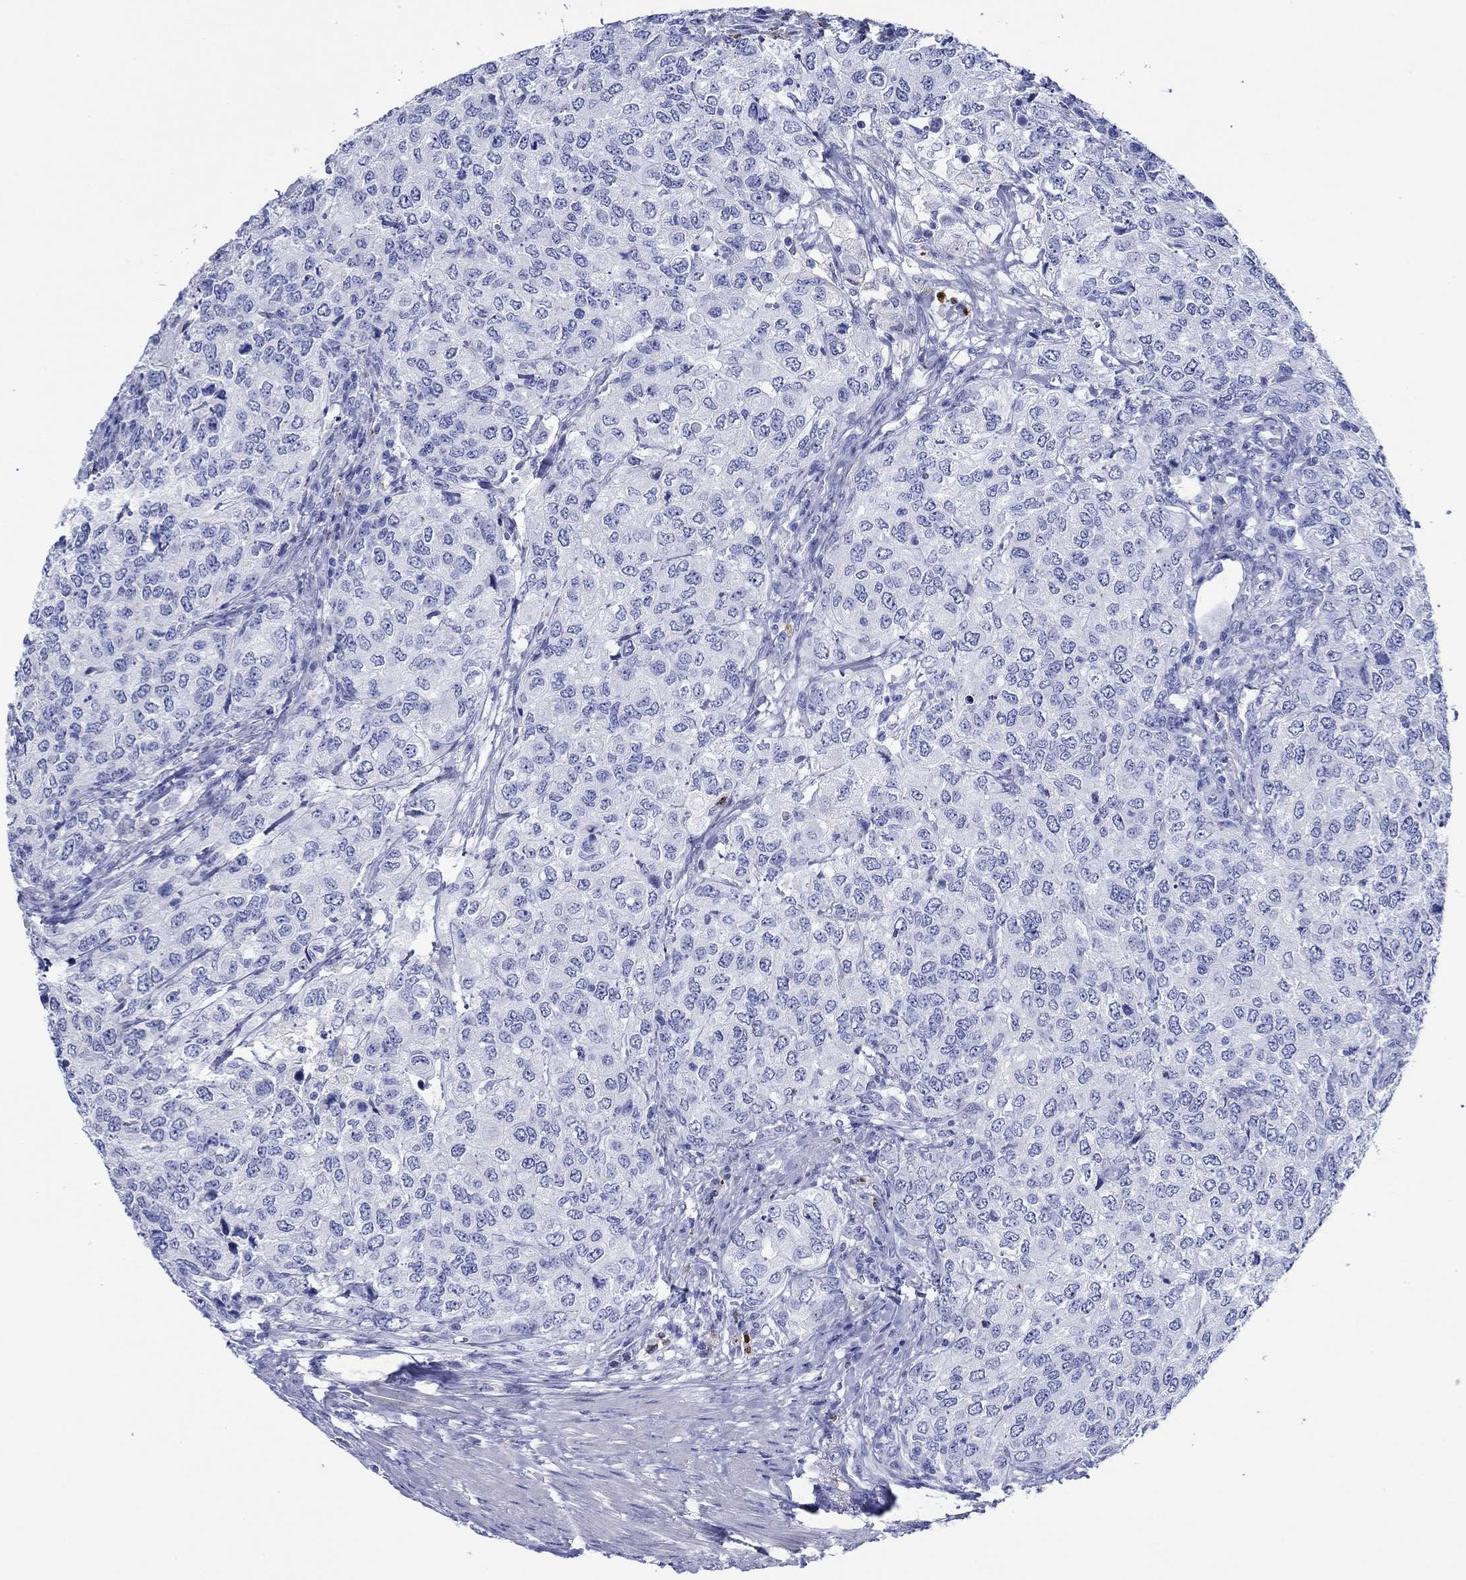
{"staining": {"intensity": "negative", "quantity": "none", "location": "none"}, "tissue": "urothelial cancer", "cell_type": "Tumor cells", "image_type": "cancer", "snomed": [{"axis": "morphology", "description": "Urothelial carcinoma, High grade"}, {"axis": "topography", "description": "Urinary bladder"}], "caption": "A photomicrograph of human urothelial cancer is negative for staining in tumor cells. (DAB (3,3'-diaminobenzidine) immunohistochemistry, high magnification).", "gene": "EPX", "patient": {"sex": "female", "age": 78}}